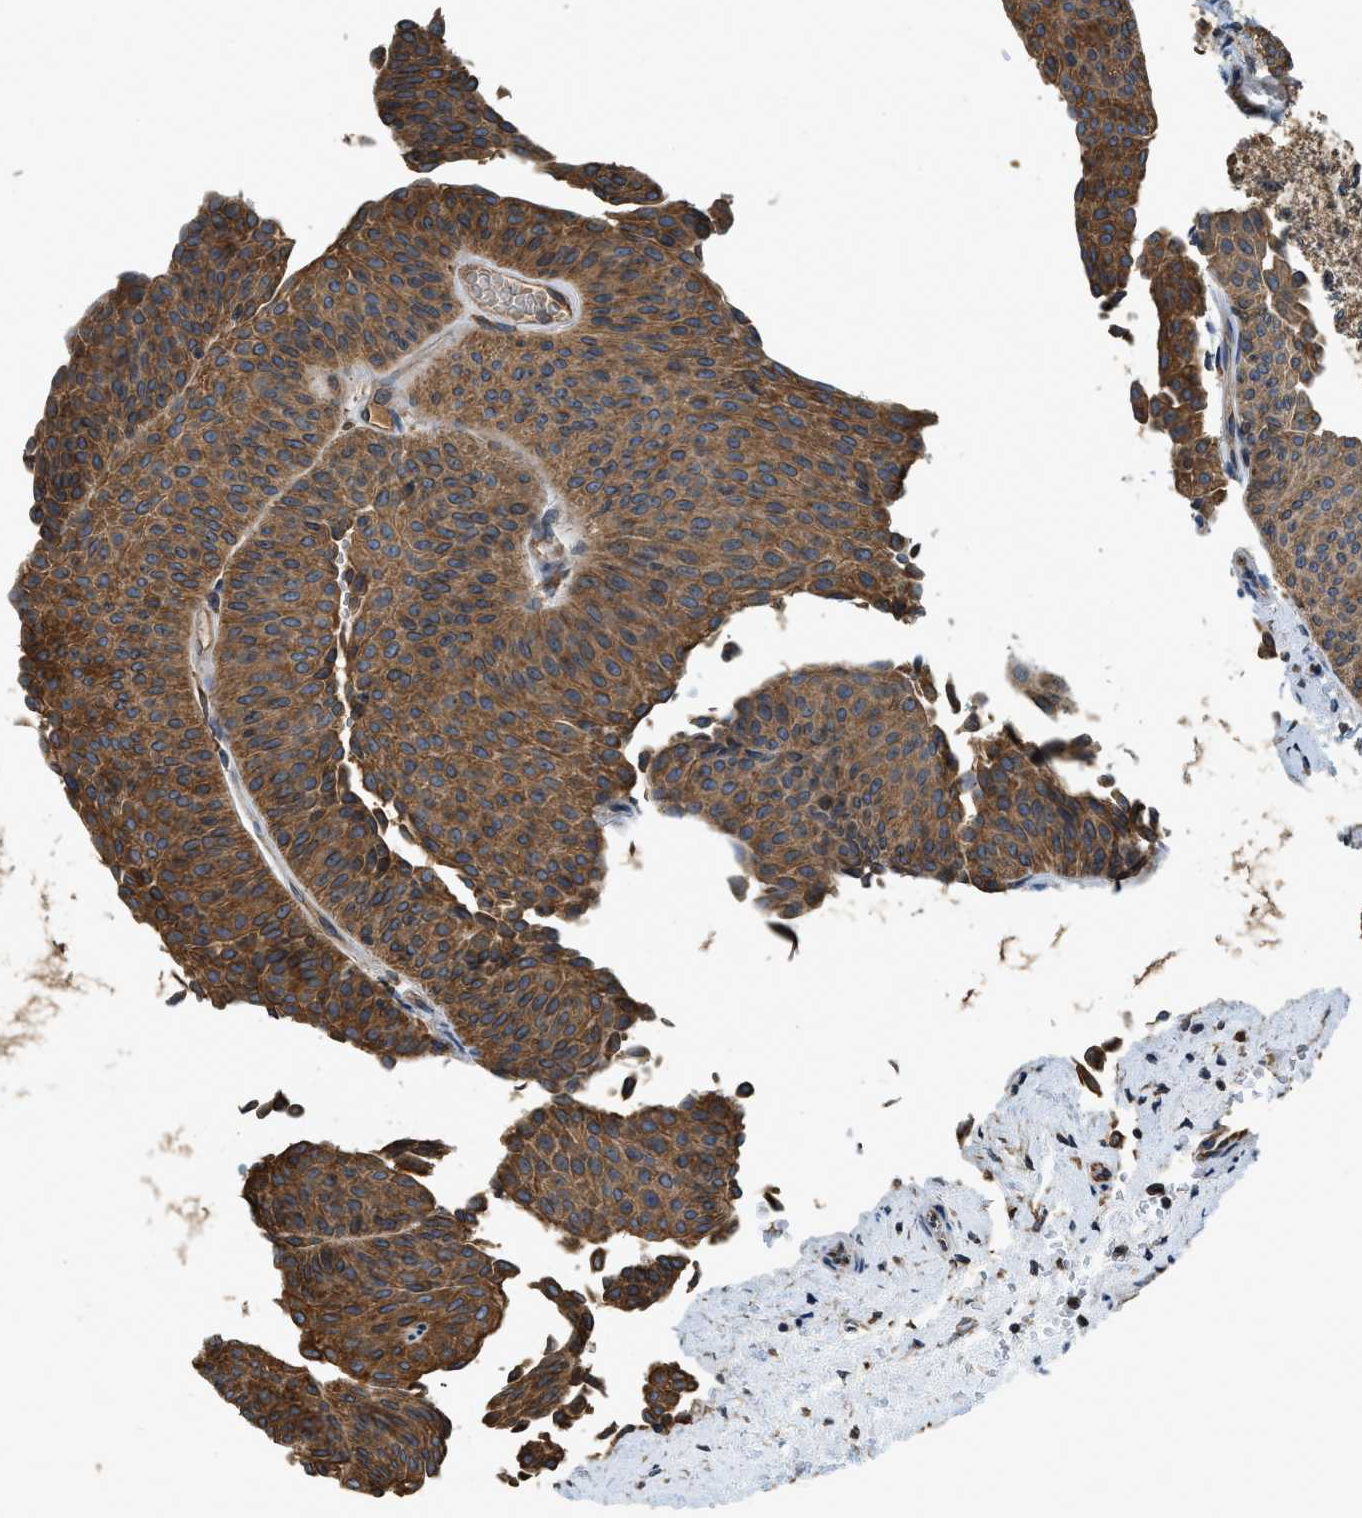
{"staining": {"intensity": "moderate", "quantity": ">75%", "location": "cytoplasmic/membranous"}, "tissue": "urothelial cancer", "cell_type": "Tumor cells", "image_type": "cancer", "snomed": [{"axis": "morphology", "description": "Urothelial carcinoma, Low grade"}, {"axis": "topography", "description": "Urinary bladder"}], "caption": "The micrograph demonstrates staining of urothelial cancer, revealing moderate cytoplasmic/membranous protein positivity (brown color) within tumor cells.", "gene": "BCAP31", "patient": {"sex": "female", "age": 60}}